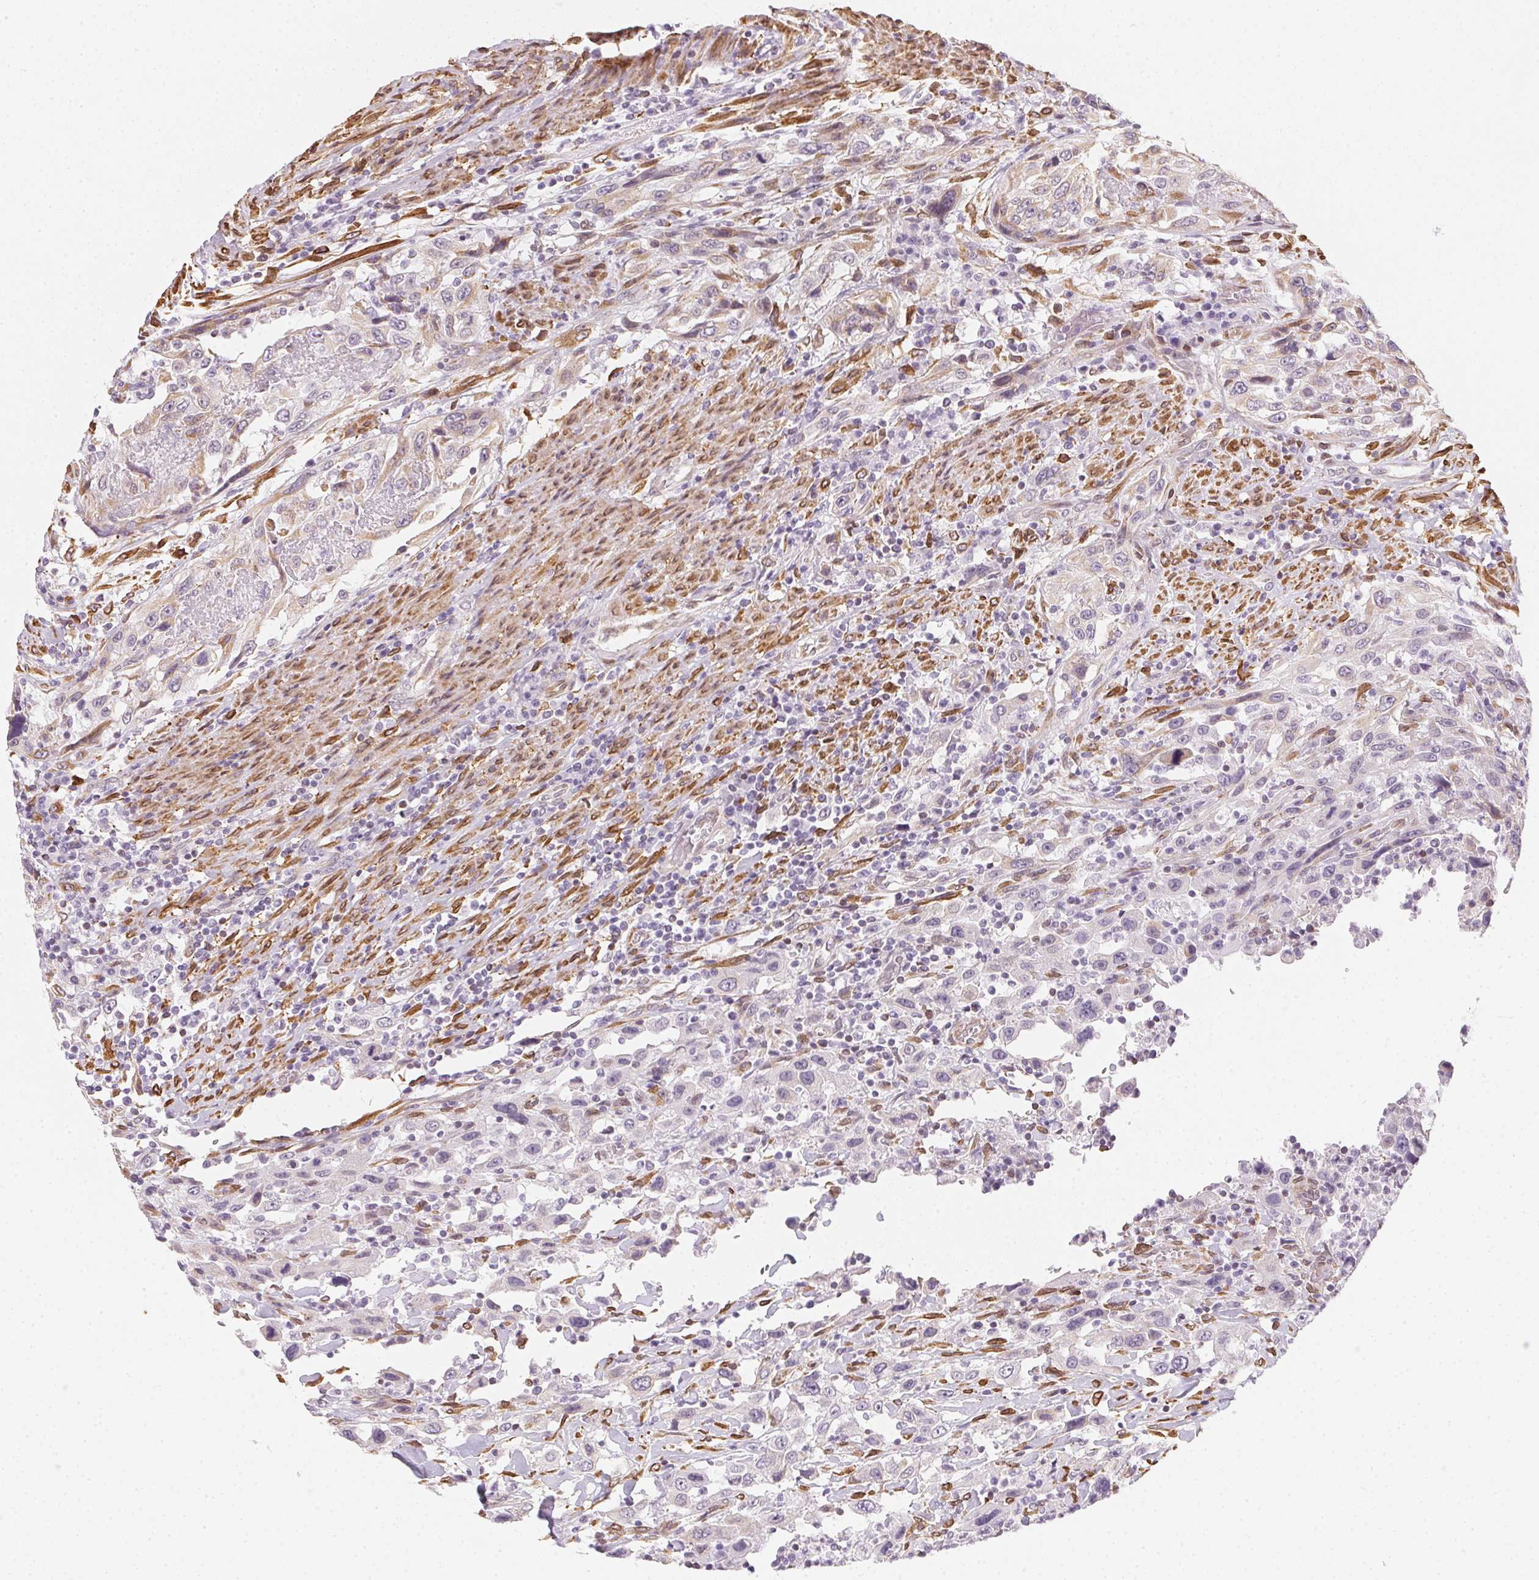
{"staining": {"intensity": "negative", "quantity": "none", "location": "none"}, "tissue": "urothelial cancer", "cell_type": "Tumor cells", "image_type": "cancer", "snomed": [{"axis": "morphology", "description": "Urothelial carcinoma, High grade"}, {"axis": "topography", "description": "Urinary bladder"}], "caption": "An image of urothelial cancer stained for a protein displays no brown staining in tumor cells. Nuclei are stained in blue.", "gene": "RSBN1", "patient": {"sex": "male", "age": 61}}